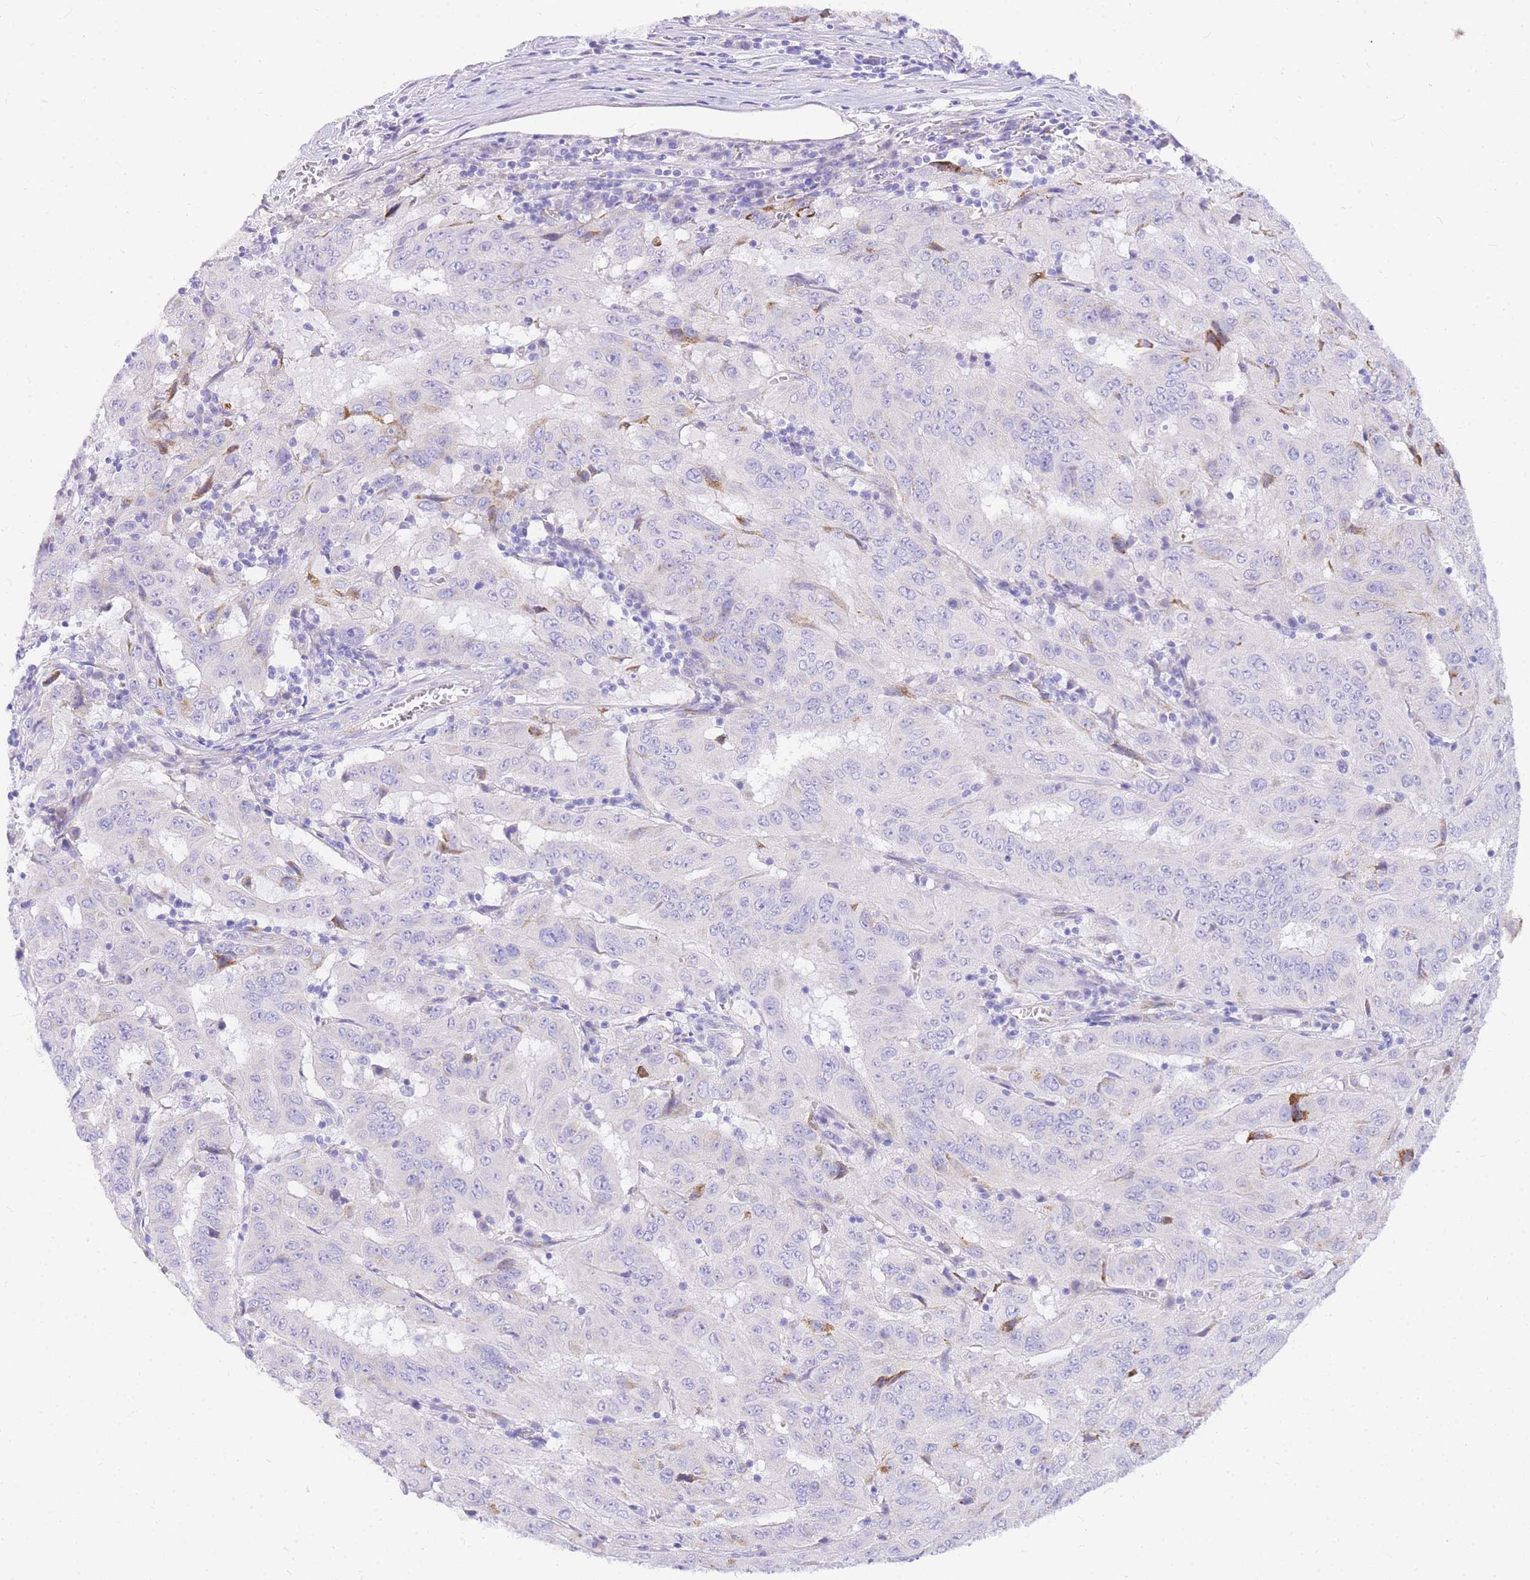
{"staining": {"intensity": "moderate", "quantity": "<25%", "location": "cytoplasmic/membranous"}, "tissue": "pancreatic cancer", "cell_type": "Tumor cells", "image_type": "cancer", "snomed": [{"axis": "morphology", "description": "Adenocarcinoma, NOS"}, {"axis": "topography", "description": "Pancreas"}], "caption": "Immunohistochemical staining of adenocarcinoma (pancreatic) displays low levels of moderate cytoplasmic/membranous protein positivity in approximately <25% of tumor cells.", "gene": "UPK1A", "patient": {"sex": "male", "age": 63}}